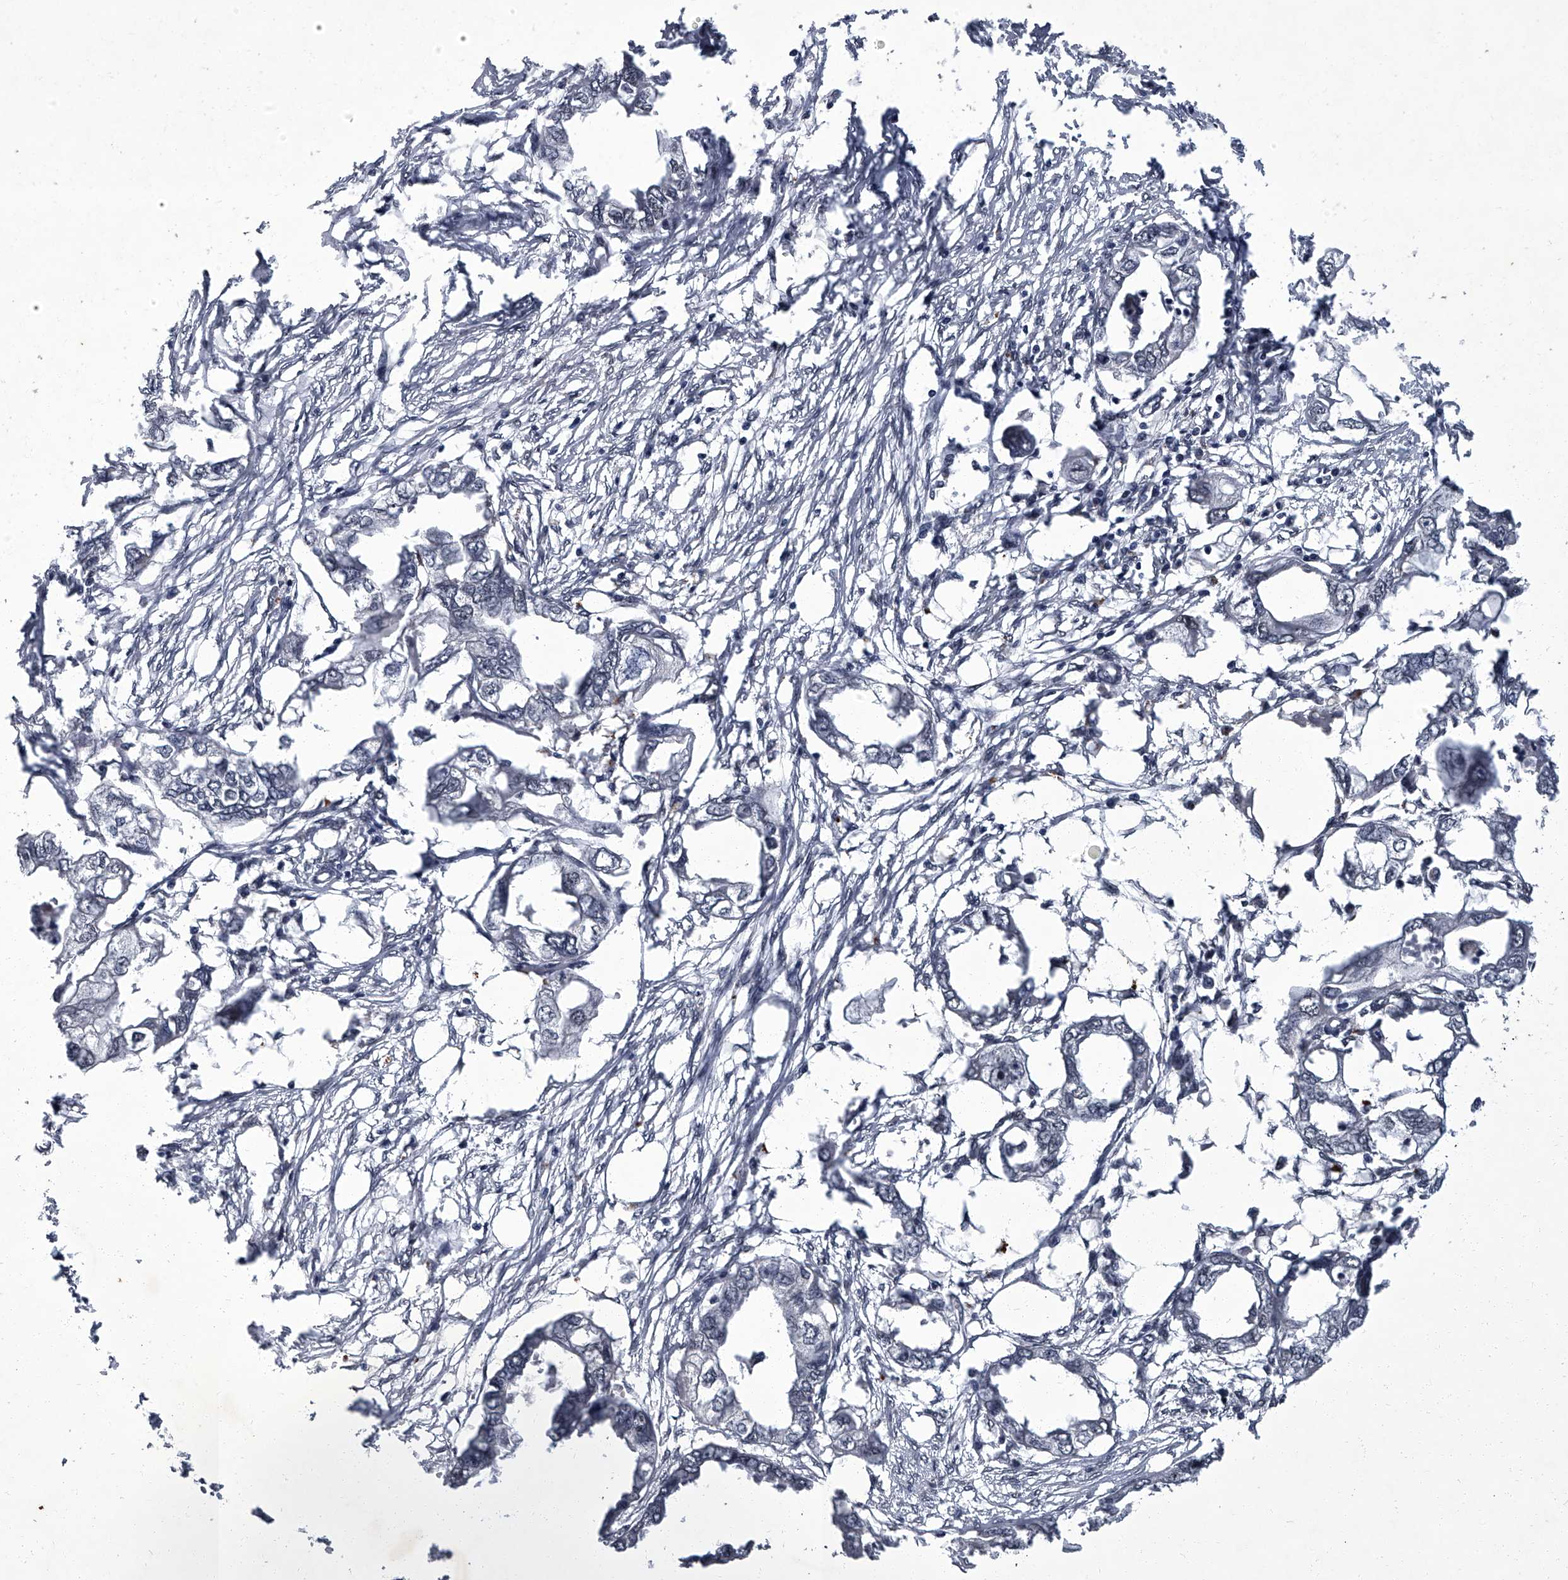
{"staining": {"intensity": "negative", "quantity": "none", "location": "none"}, "tissue": "endometrial cancer", "cell_type": "Tumor cells", "image_type": "cancer", "snomed": [{"axis": "morphology", "description": "Adenocarcinoma, NOS"}, {"axis": "morphology", "description": "Adenocarcinoma, metastatic, NOS"}, {"axis": "topography", "description": "Adipose tissue"}, {"axis": "topography", "description": "Endometrium"}], "caption": "This is an IHC image of human endometrial cancer (metastatic adenocarcinoma). There is no expression in tumor cells.", "gene": "ZNF518B", "patient": {"sex": "female", "age": 67}}